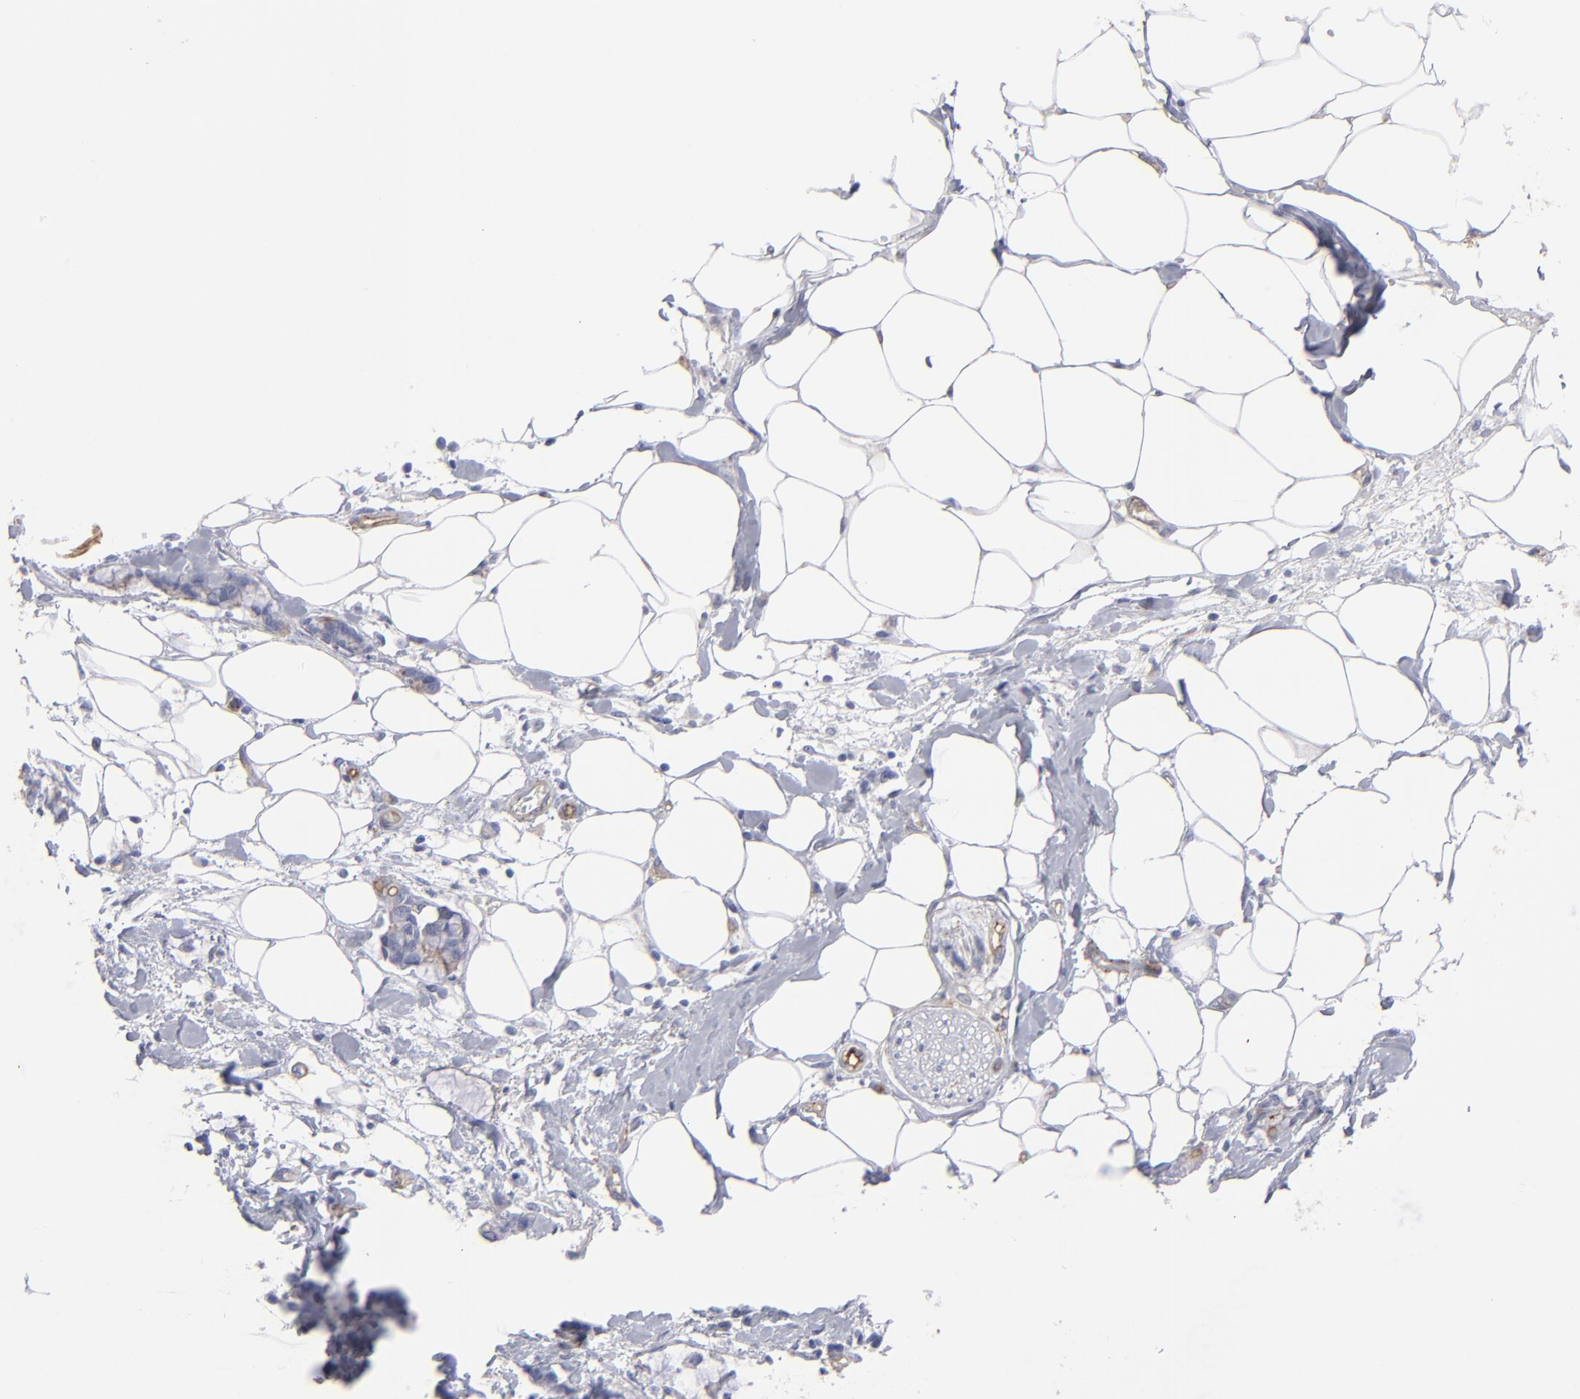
{"staining": {"intensity": "negative", "quantity": "none", "location": "none"}, "tissue": "adipose tissue", "cell_type": "Adipocytes", "image_type": "normal", "snomed": [{"axis": "morphology", "description": "Normal tissue, NOS"}, {"axis": "morphology", "description": "Adenocarcinoma, NOS"}, {"axis": "topography", "description": "Colon"}, {"axis": "topography", "description": "Peripheral nerve tissue"}], "caption": "A high-resolution photomicrograph shows immunohistochemistry staining of normal adipose tissue, which displays no significant expression in adipocytes.", "gene": "TM4SF1", "patient": {"sex": "male", "age": 14}}